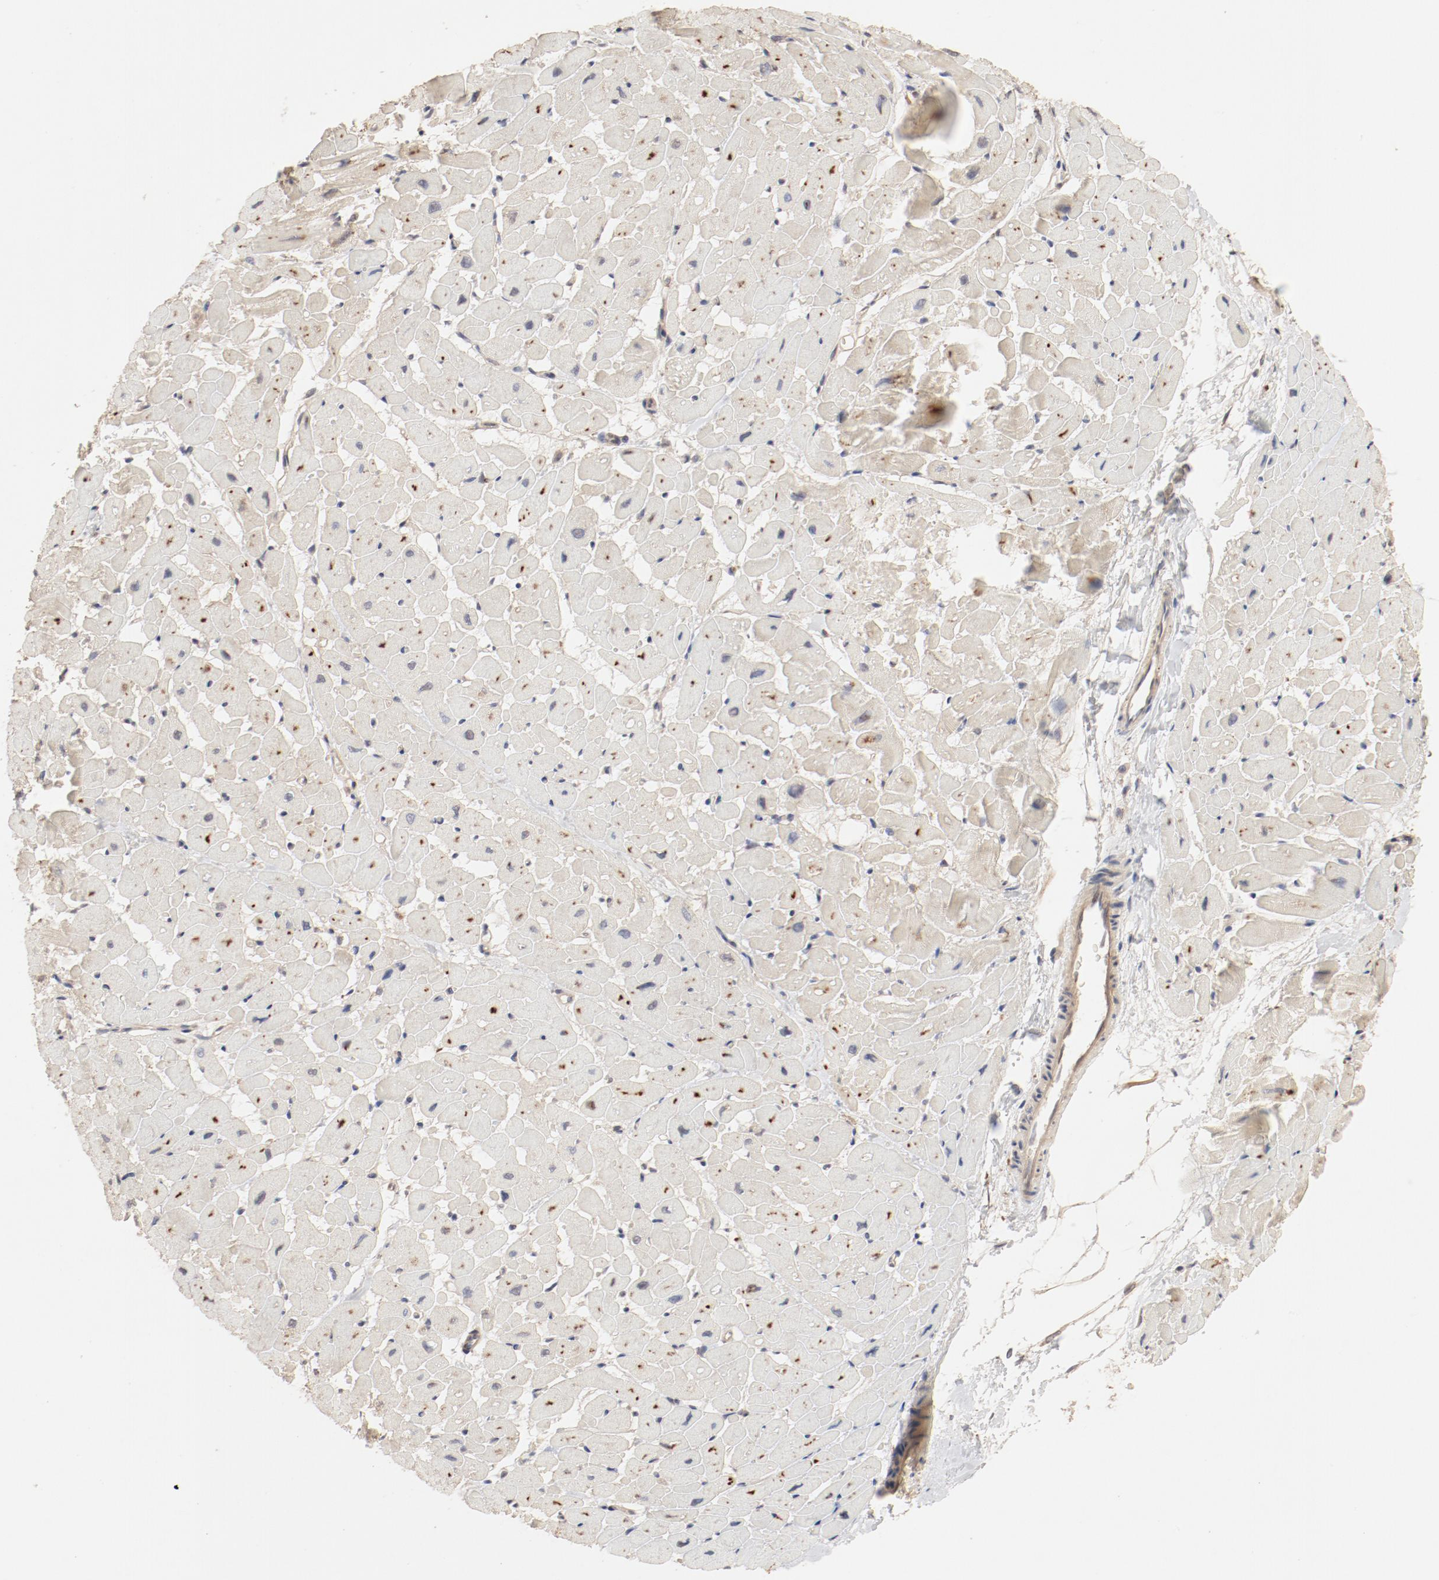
{"staining": {"intensity": "moderate", "quantity": ">75%", "location": "cytoplasmic/membranous,nuclear"}, "tissue": "heart muscle", "cell_type": "Cardiomyocytes", "image_type": "normal", "snomed": [{"axis": "morphology", "description": "Normal tissue, NOS"}, {"axis": "topography", "description": "Heart"}], "caption": "About >75% of cardiomyocytes in benign human heart muscle demonstrate moderate cytoplasmic/membranous,nuclear protein expression as visualized by brown immunohistochemical staining.", "gene": "IL3RA", "patient": {"sex": "male", "age": 45}}